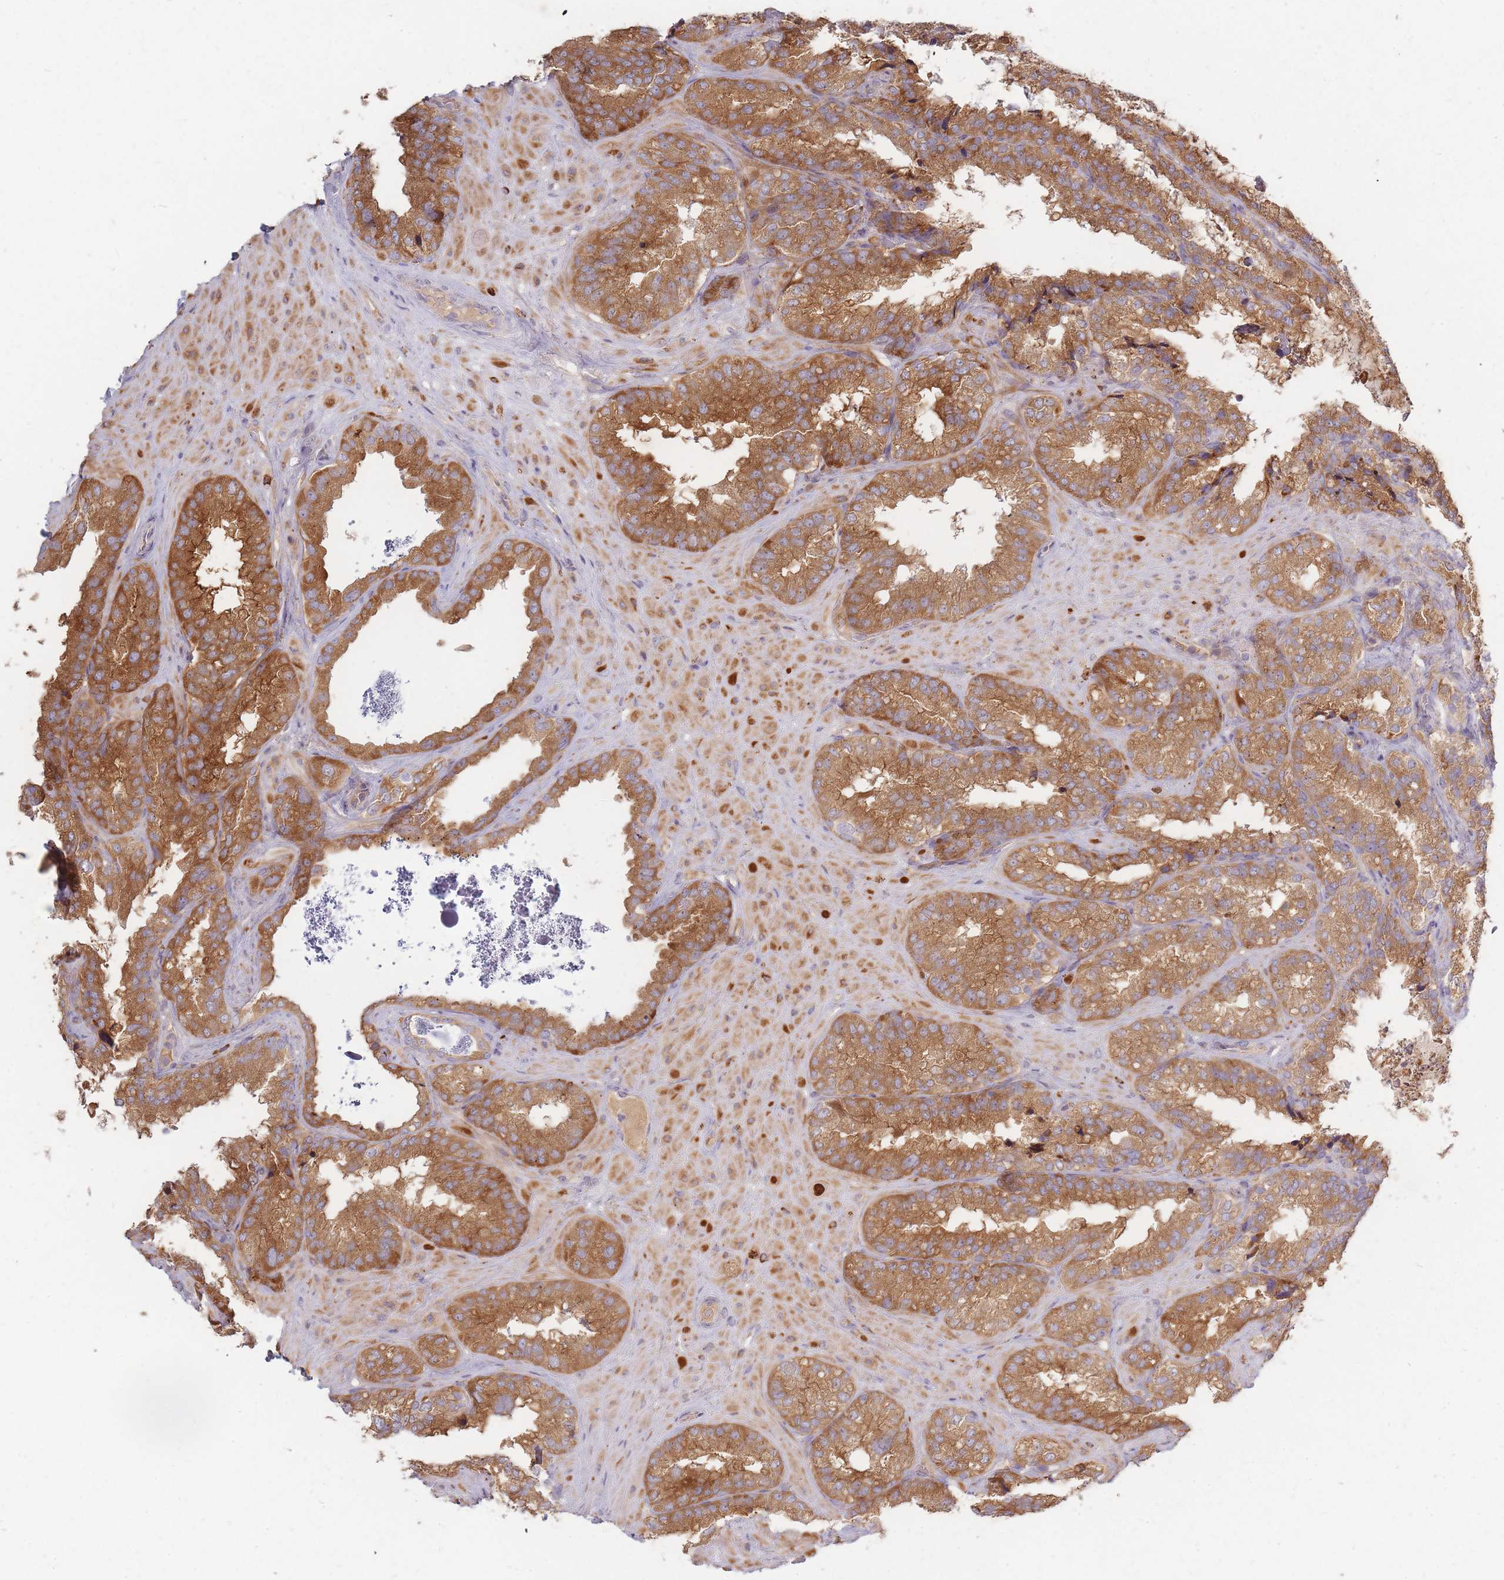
{"staining": {"intensity": "moderate", "quantity": ">75%", "location": "cytoplasmic/membranous"}, "tissue": "seminal vesicle", "cell_type": "Glandular cells", "image_type": "normal", "snomed": [{"axis": "morphology", "description": "Normal tissue, NOS"}, {"axis": "topography", "description": "Seminal veicle"}], "caption": "DAB immunohistochemical staining of unremarkable human seminal vesicle demonstrates moderate cytoplasmic/membranous protein staining in approximately >75% of glandular cells. (Stains: DAB (3,3'-diaminobenzidine) in brown, nuclei in blue, Microscopy: brightfield microscopy at high magnification).", "gene": "SMIM14", "patient": {"sex": "male", "age": 58}}